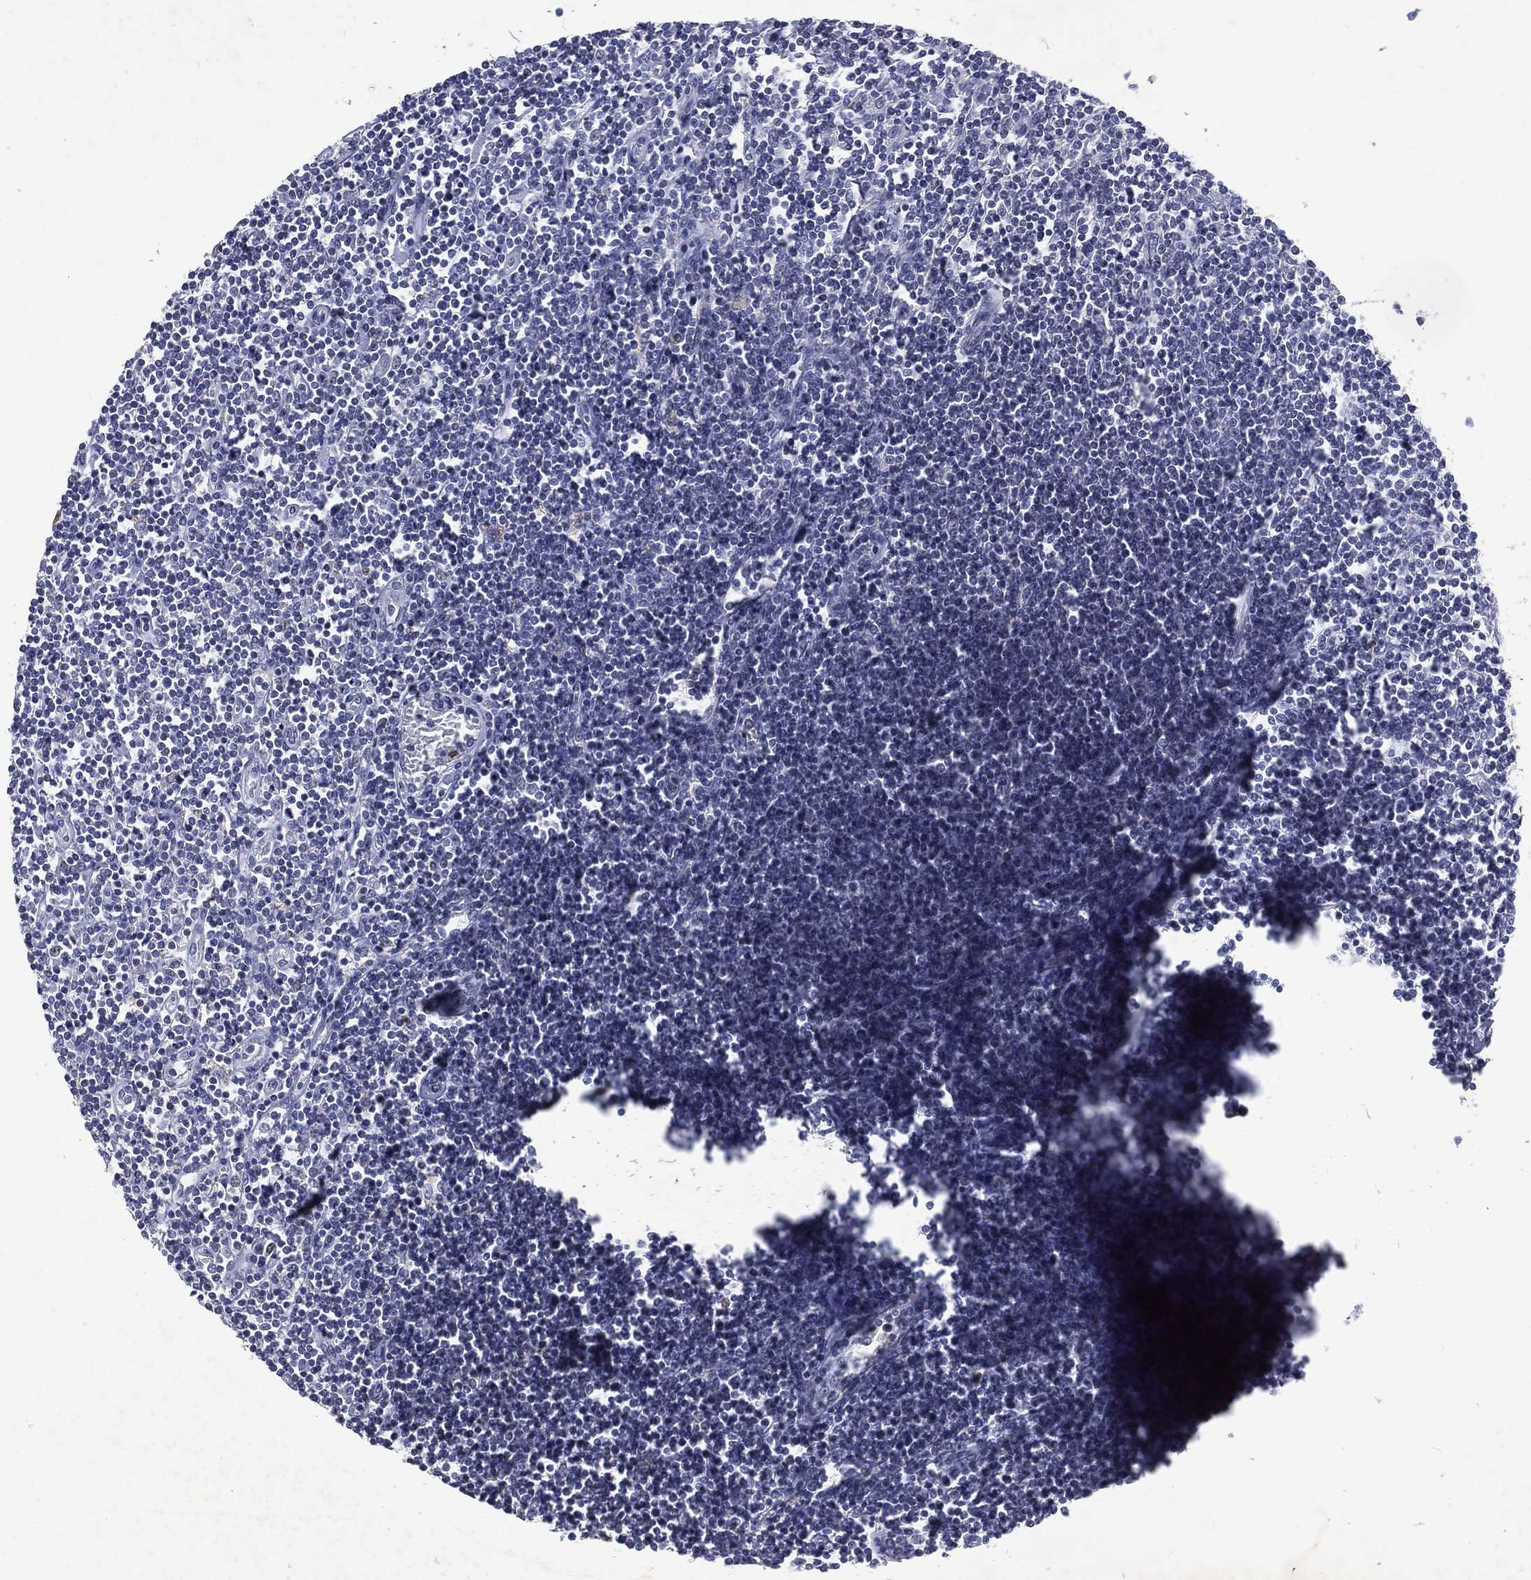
{"staining": {"intensity": "negative", "quantity": "none", "location": "none"}, "tissue": "lymphoma", "cell_type": "Tumor cells", "image_type": "cancer", "snomed": [{"axis": "morphology", "description": "Hodgkin's disease, NOS"}, {"axis": "topography", "description": "Lymph node"}], "caption": "A histopathology image of lymphoma stained for a protein shows no brown staining in tumor cells.", "gene": "SLC34A2", "patient": {"sex": "male", "age": 40}}